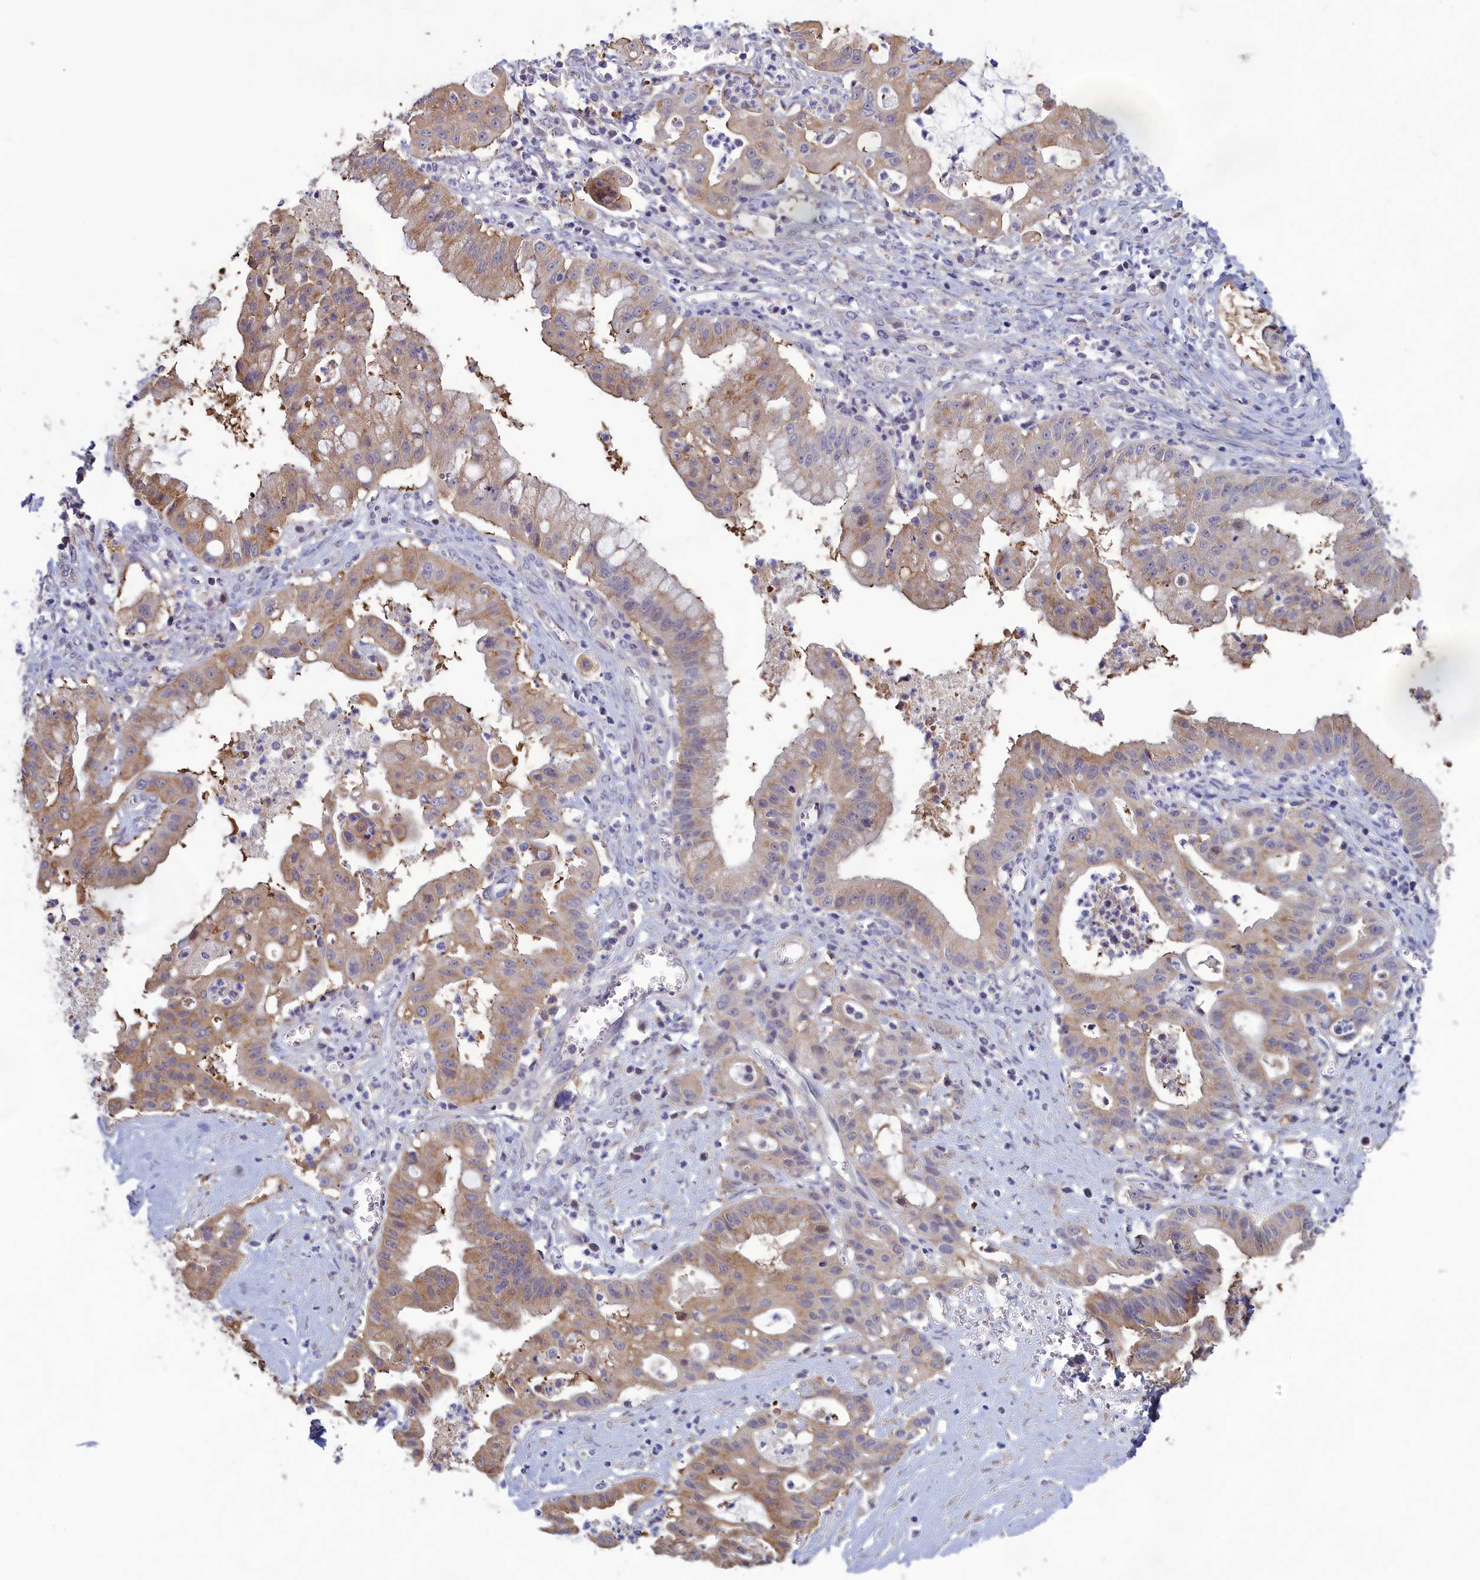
{"staining": {"intensity": "weak", "quantity": ">75%", "location": "cytoplasmic/membranous"}, "tissue": "ovarian cancer", "cell_type": "Tumor cells", "image_type": "cancer", "snomed": [{"axis": "morphology", "description": "Cystadenocarcinoma, mucinous, NOS"}, {"axis": "topography", "description": "Ovary"}], "caption": "A histopathology image of human mucinous cystadenocarcinoma (ovarian) stained for a protein shows weak cytoplasmic/membranous brown staining in tumor cells. The staining was performed using DAB (3,3'-diaminobenzidine) to visualize the protein expression in brown, while the nuclei were stained in blue with hematoxylin (Magnification: 20x).", "gene": "HECA", "patient": {"sex": "female", "age": 70}}